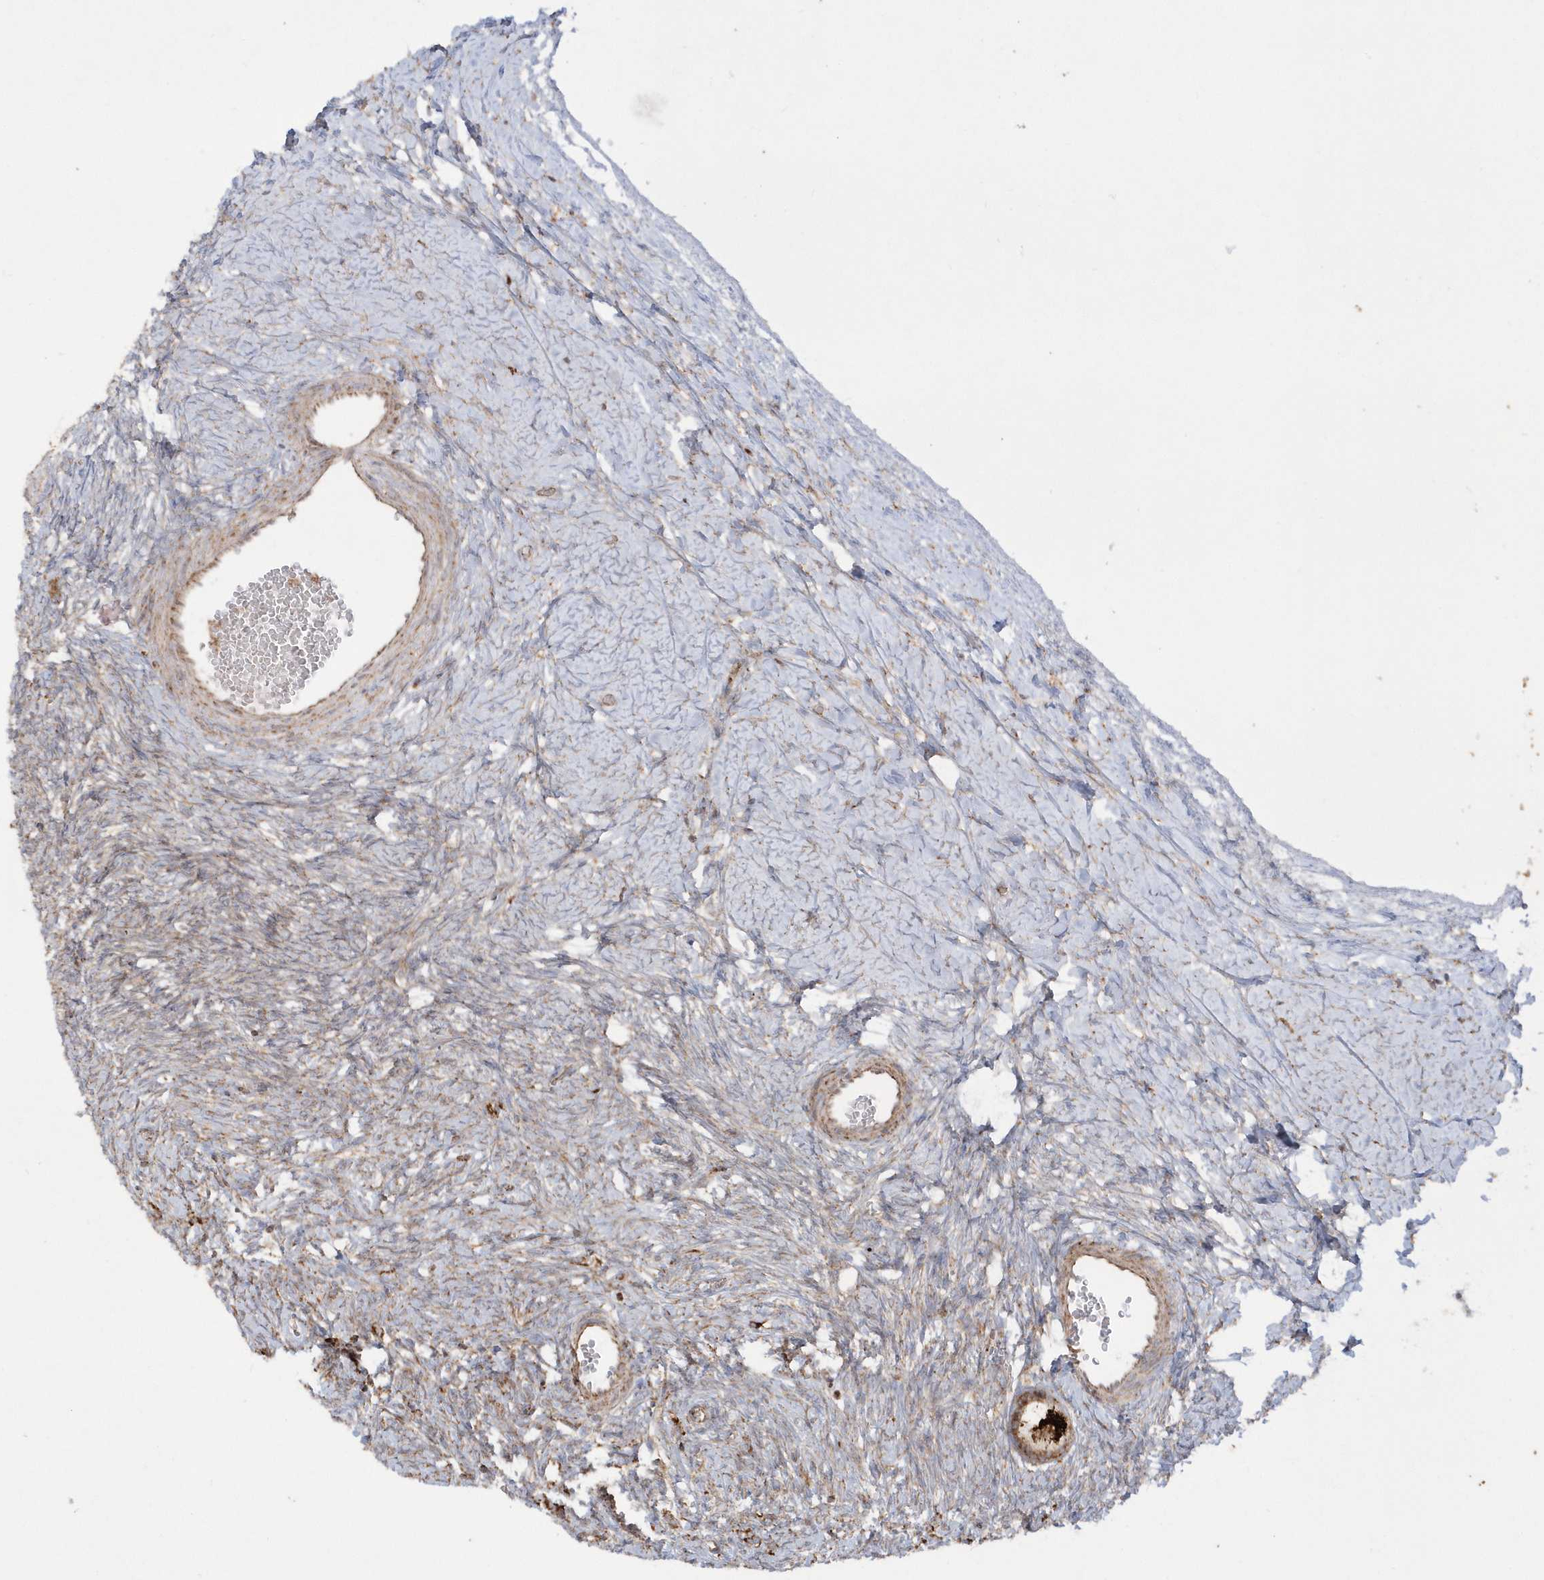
{"staining": {"intensity": "strong", "quantity": ">75%", "location": "cytoplasmic/membranous"}, "tissue": "ovary", "cell_type": "Follicle cells", "image_type": "normal", "snomed": [{"axis": "morphology", "description": "Normal tissue, NOS"}, {"axis": "morphology", "description": "Developmental malformation"}, {"axis": "topography", "description": "Ovary"}], "caption": "Protein expression analysis of benign ovary shows strong cytoplasmic/membranous expression in about >75% of follicle cells.", "gene": "SH3BP2", "patient": {"sex": "female", "age": 39}}